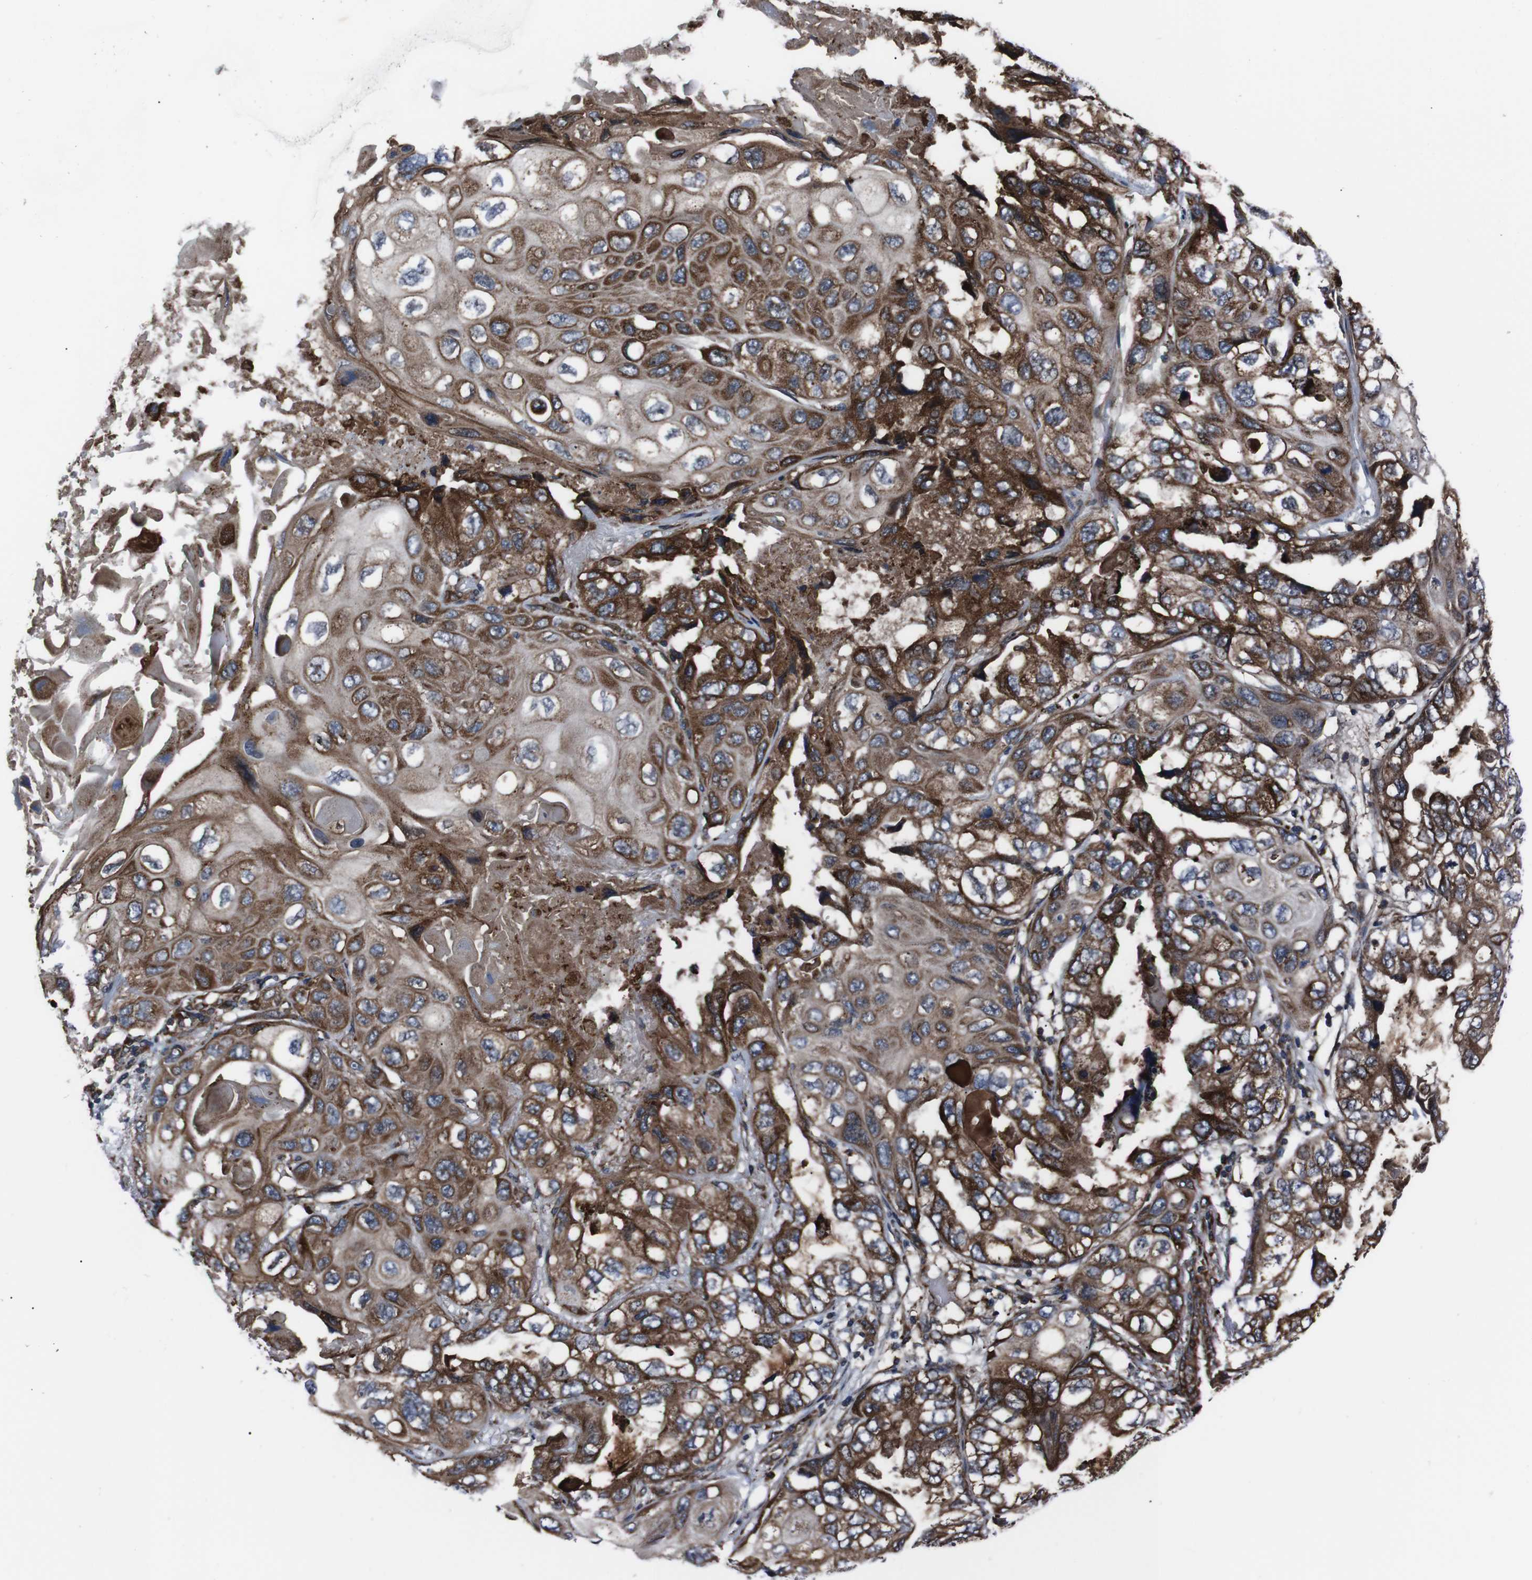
{"staining": {"intensity": "strong", "quantity": ">75%", "location": "cytoplasmic/membranous"}, "tissue": "lung cancer", "cell_type": "Tumor cells", "image_type": "cancer", "snomed": [{"axis": "morphology", "description": "Squamous cell carcinoma, NOS"}, {"axis": "topography", "description": "Lung"}], "caption": "Approximately >75% of tumor cells in lung cancer (squamous cell carcinoma) demonstrate strong cytoplasmic/membranous protein staining as visualized by brown immunohistochemical staining.", "gene": "EIF4A2", "patient": {"sex": "female", "age": 73}}